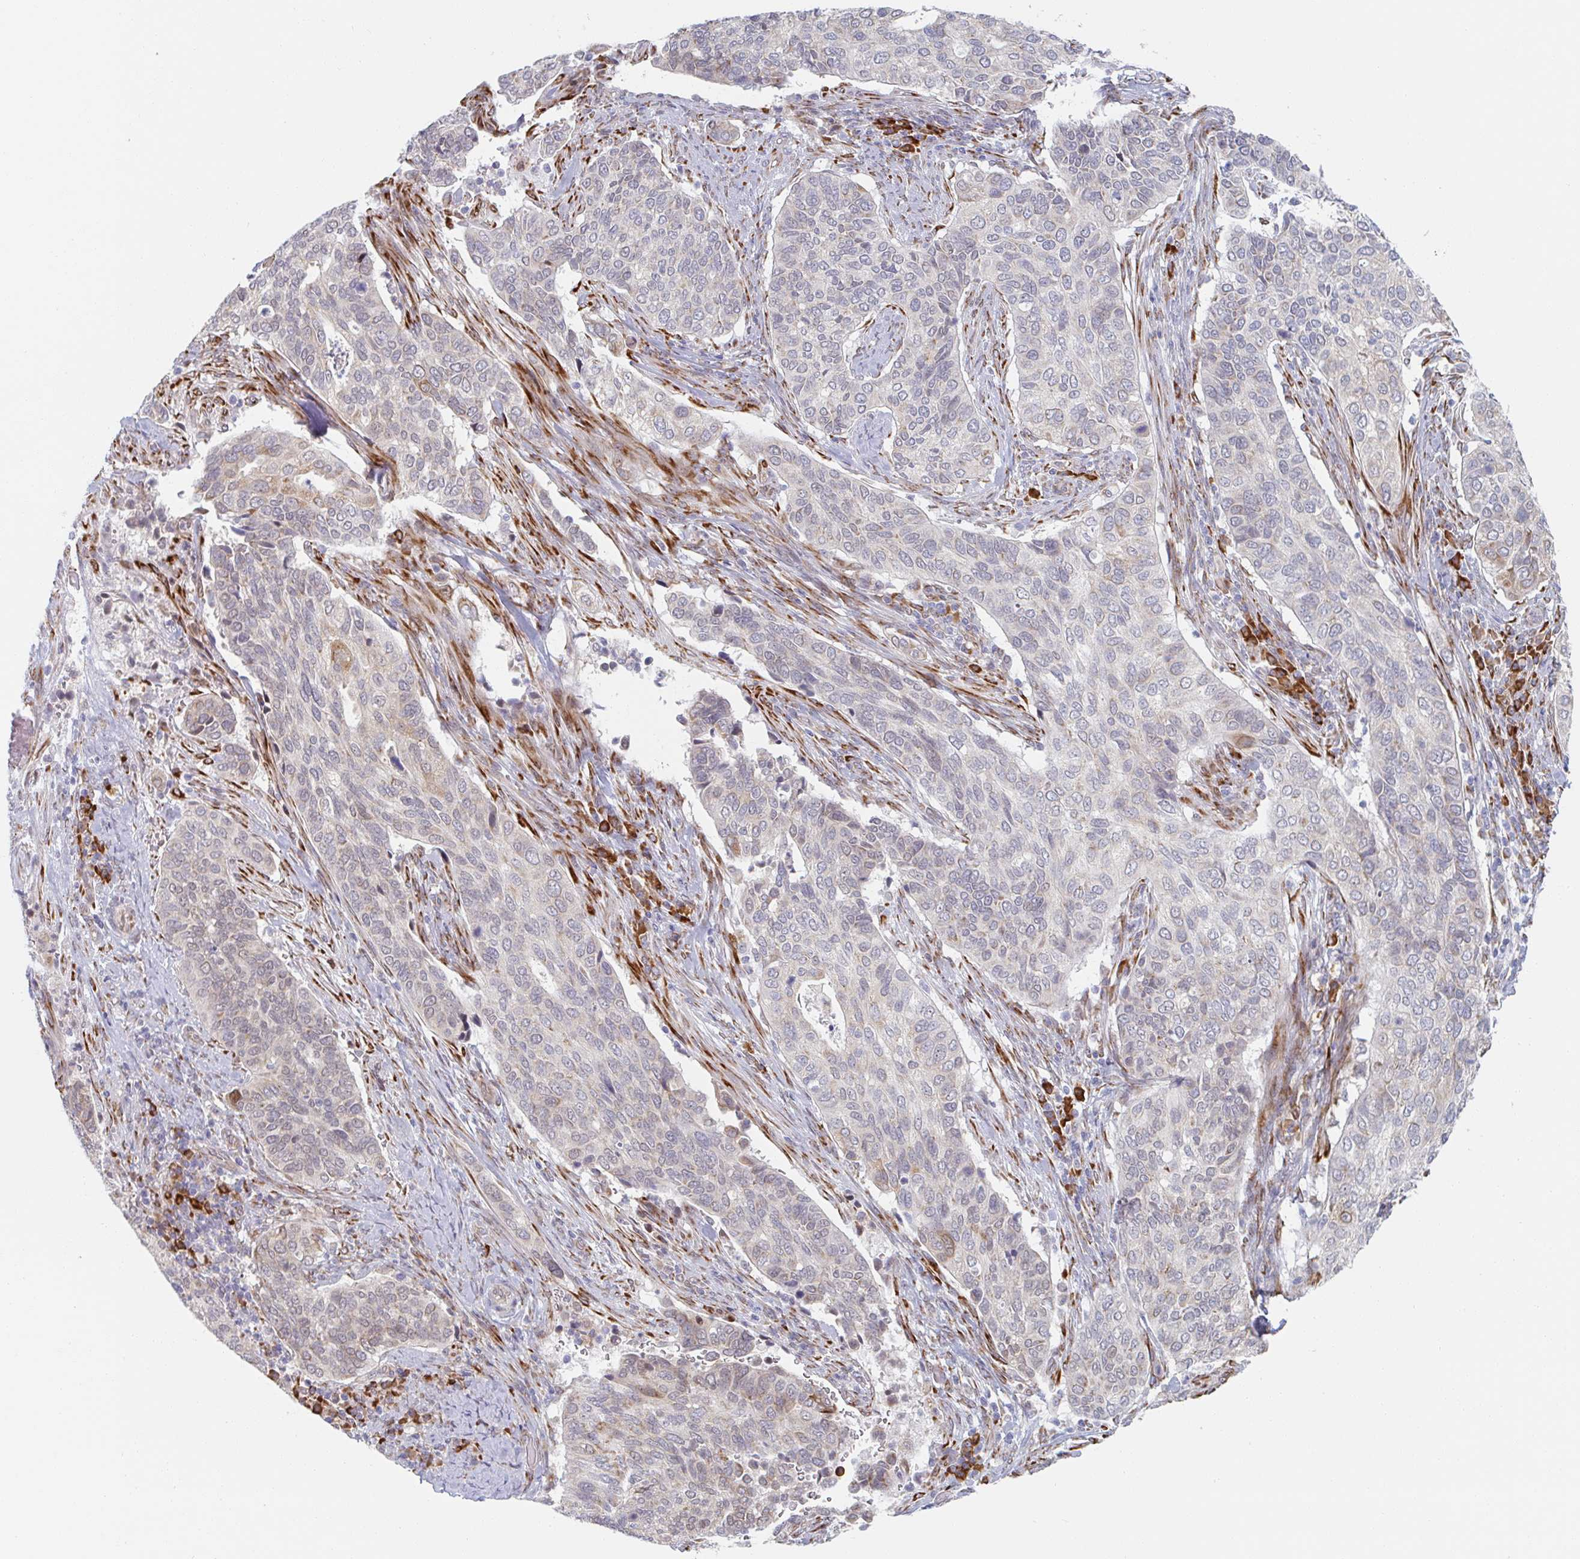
{"staining": {"intensity": "negative", "quantity": "none", "location": "none"}, "tissue": "cervical cancer", "cell_type": "Tumor cells", "image_type": "cancer", "snomed": [{"axis": "morphology", "description": "Squamous cell carcinoma, NOS"}, {"axis": "topography", "description": "Cervix"}], "caption": "DAB (3,3'-diaminobenzidine) immunohistochemical staining of human cervical cancer displays no significant expression in tumor cells.", "gene": "TRAPPC10", "patient": {"sex": "female", "age": 38}}